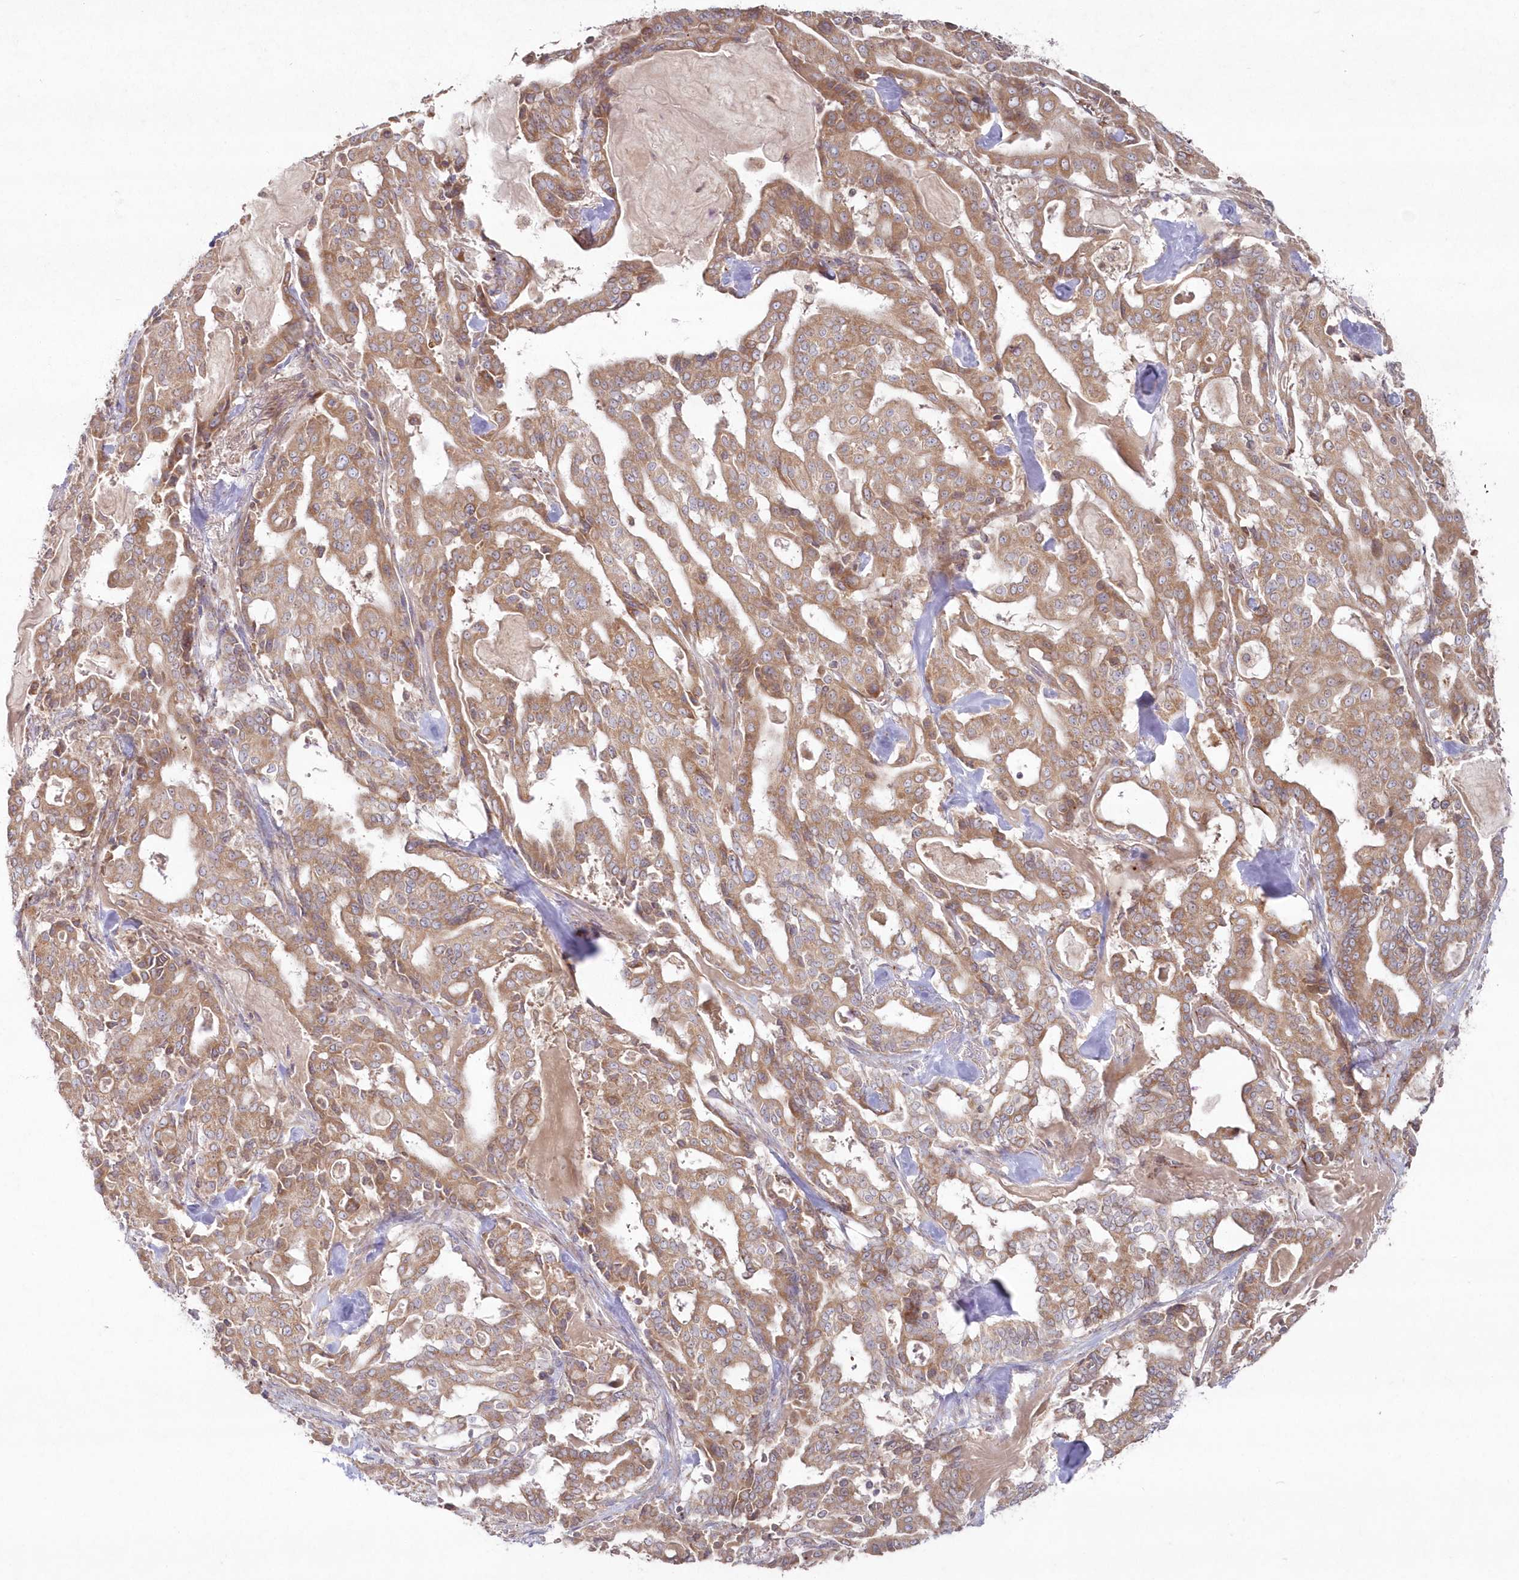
{"staining": {"intensity": "moderate", "quantity": ">75%", "location": "cytoplasmic/membranous"}, "tissue": "pancreatic cancer", "cell_type": "Tumor cells", "image_type": "cancer", "snomed": [{"axis": "morphology", "description": "Adenocarcinoma, NOS"}, {"axis": "topography", "description": "Pancreas"}], "caption": "An image of pancreatic cancer (adenocarcinoma) stained for a protein exhibits moderate cytoplasmic/membranous brown staining in tumor cells. (DAB IHC, brown staining for protein, blue staining for nuclei).", "gene": "ARSB", "patient": {"sex": "male", "age": 63}}